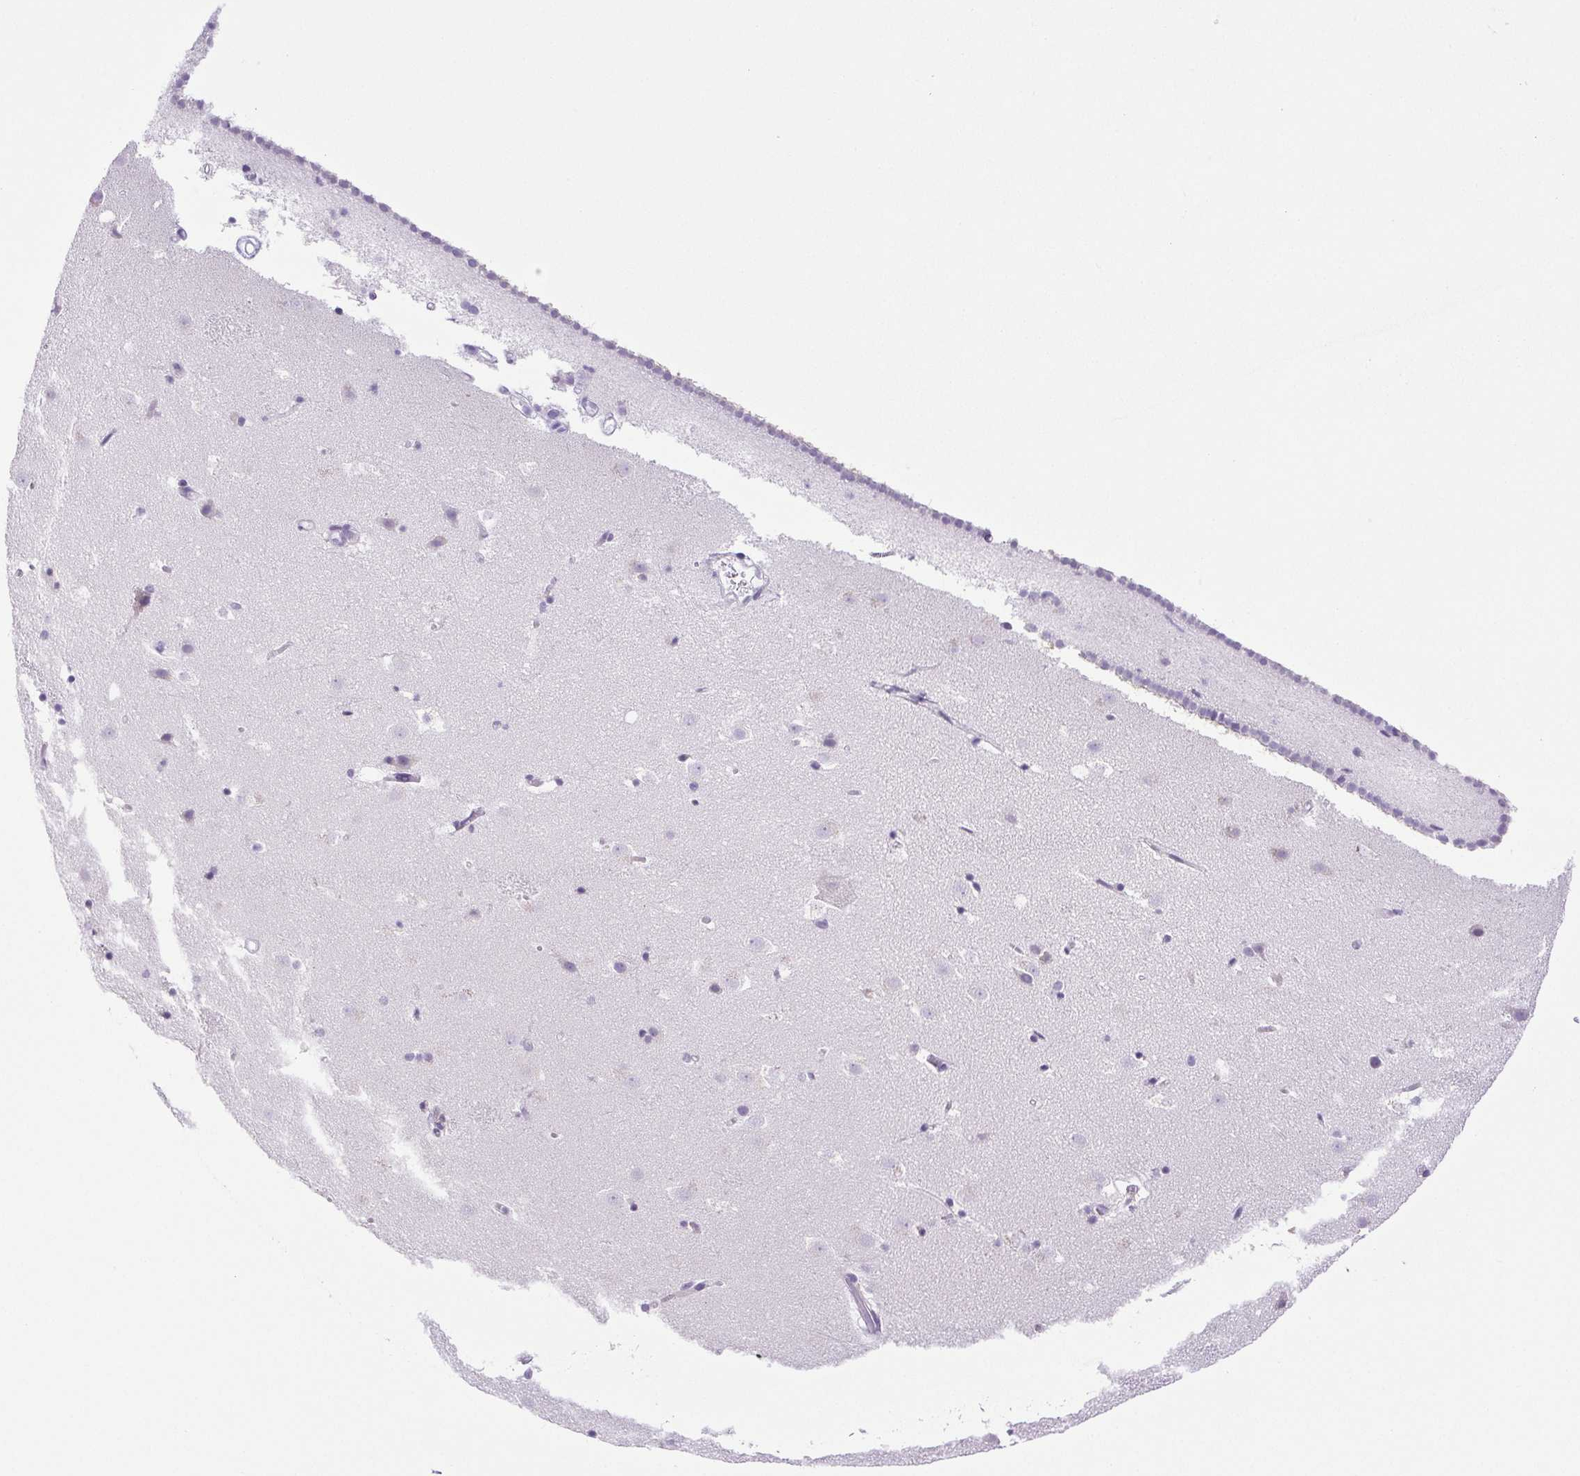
{"staining": {"intensity": "negative", "quantity": "none", "location": "none"}, "tissue": "caudate", "cell_type": "Glial cells", "image_type": "normal", "snomed": [{"axis": "morphology", "description": "Normal tissue, NOS"}, {"axis": "topography", "description": "Lateral ventricle wall"}], "caption": "Immunohistochemical staining of normal caudate displays no significant positivity in glial cells.", "gene": "PAPPA2", "patient": {"sex": "male", "age": 37}}